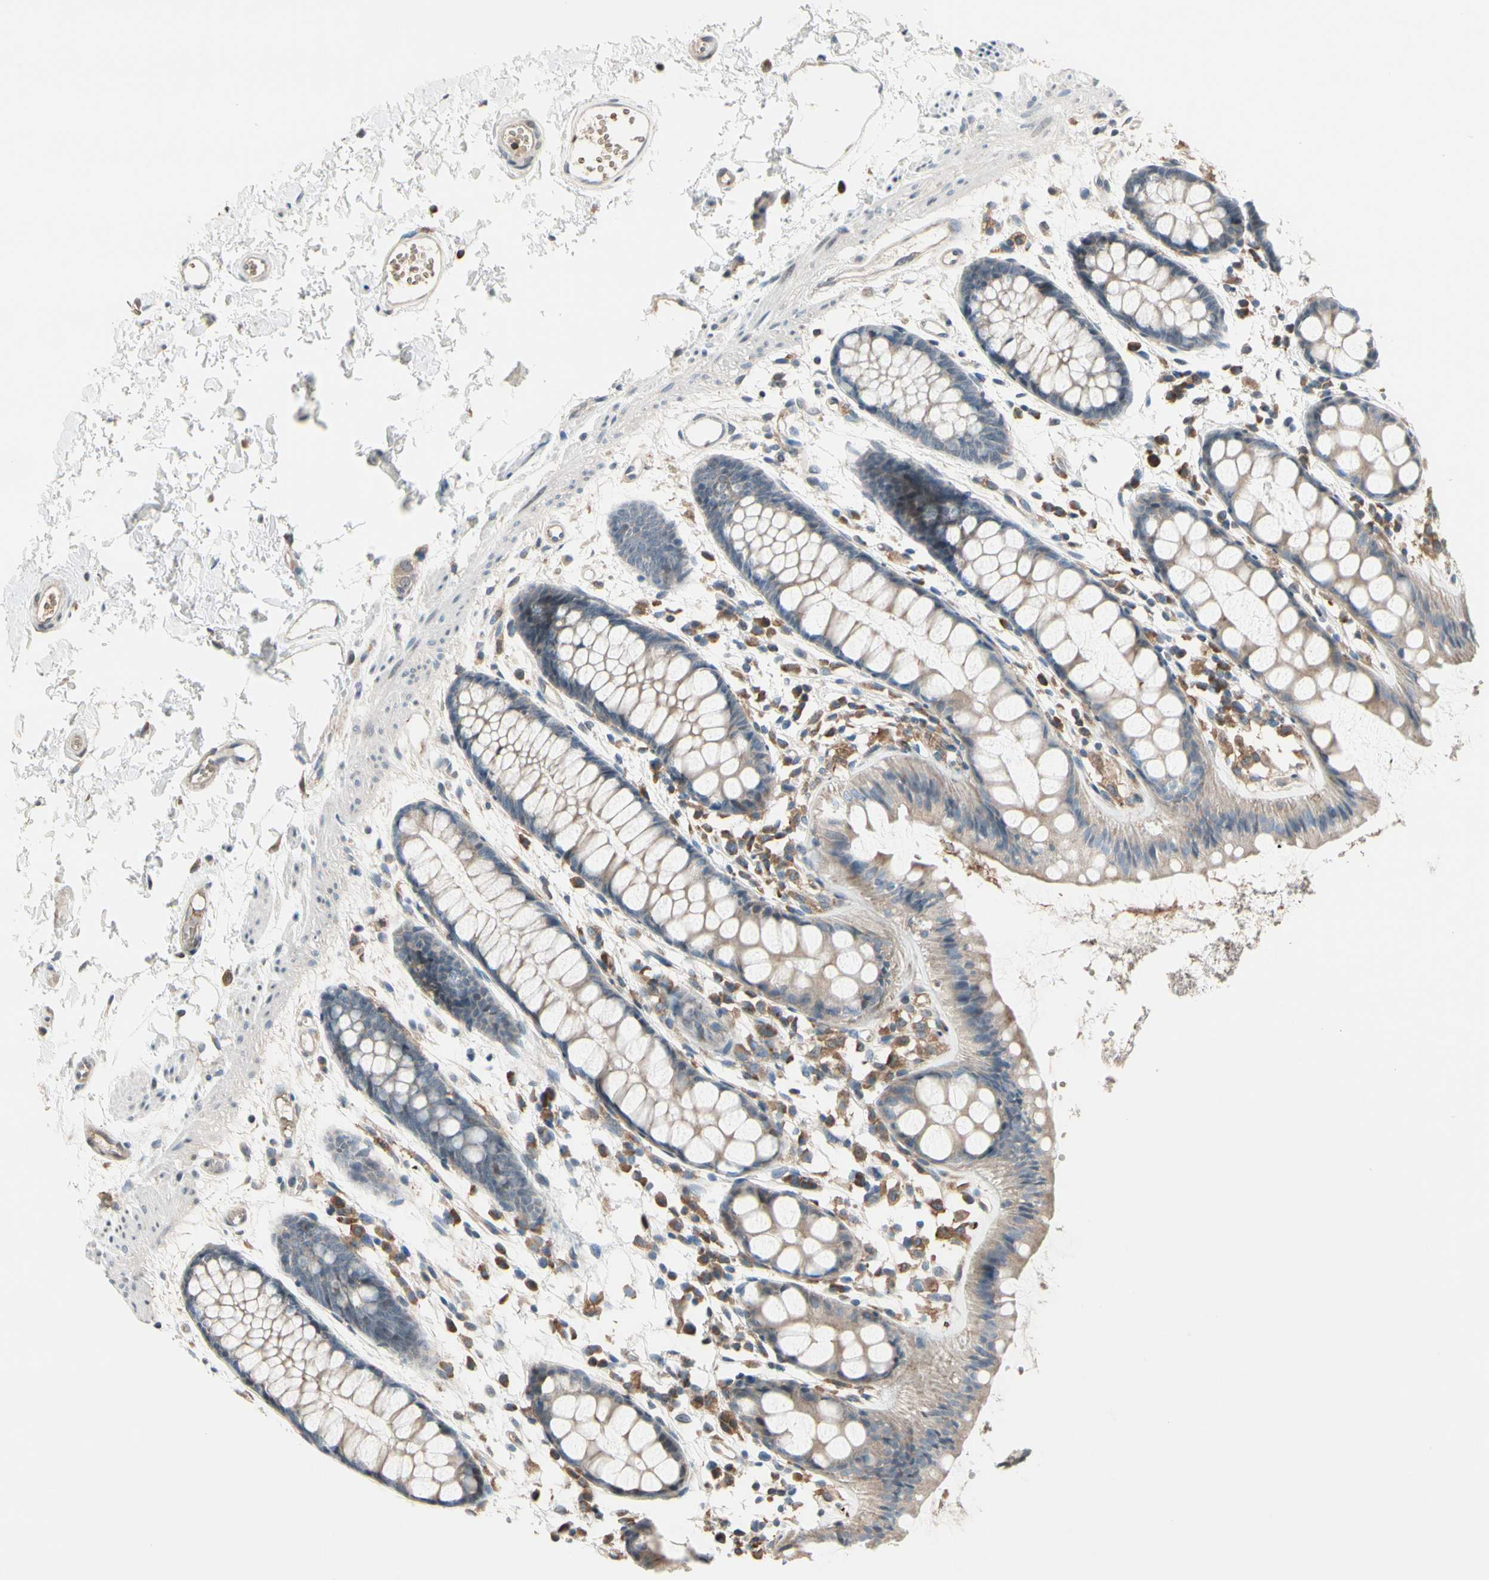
{"staining": {"intensity": "weak", "quantity": ">75%", "location": "cytoplasmic/membranous"}, "tissue": "rectum", "cell_type": "Glandular cells", "image_type": "normal", "snomed": [{"axis": "morphology", "description": "Normal tissue, NOS"}, {"axis": "topography", "description": "Rectum"}], "caption": "Glandular cells display low levels of weak cytoplasmic/membranous positivity in approximately >75% of cells in unremarkable rectum.", "gene": "SNX29", "patient": {"sex": "female", "age": 66}}